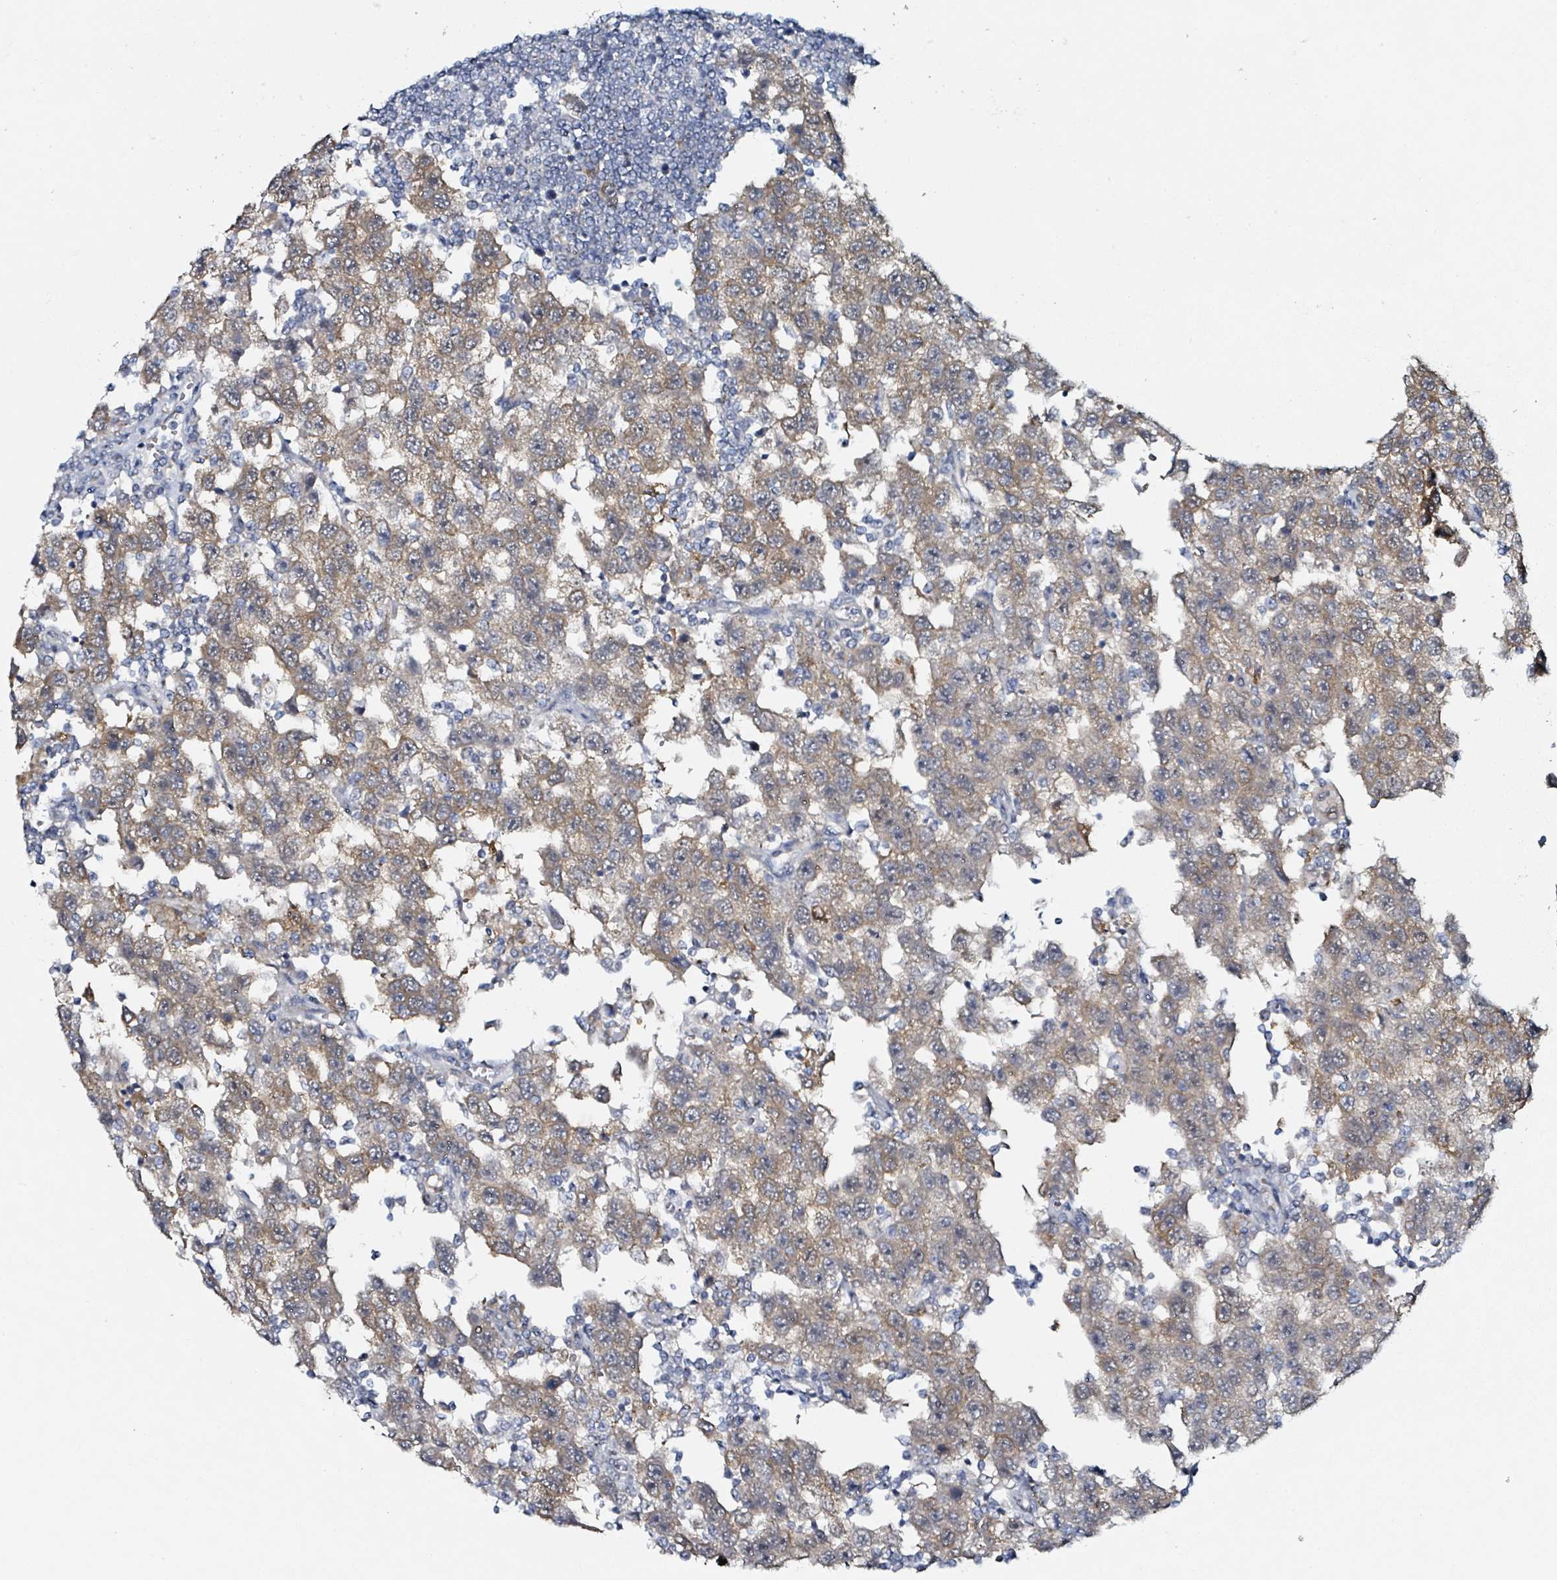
{"staining": {"intensity": "weak", "quantity": "25%-75%", "location": "cytoplasmic/membranous"}, "tissue": "testis cancer", "cell_type": "Tumor cells", "image_type": "cancer", "snomed": [{"axis": "morphology", "description": "Seminoma, NOS"}, {"axis": "topography", "description": "Testis"}], "caption": "About 25%-75% of tumor cells in seminoma (testis) exhibit weak cytoplasmic/membranous protein positivity as visualized by brown immunohistochemical staining.", "gene": "B3GAT3", "patient": {"sex": "male", "age": 41}}